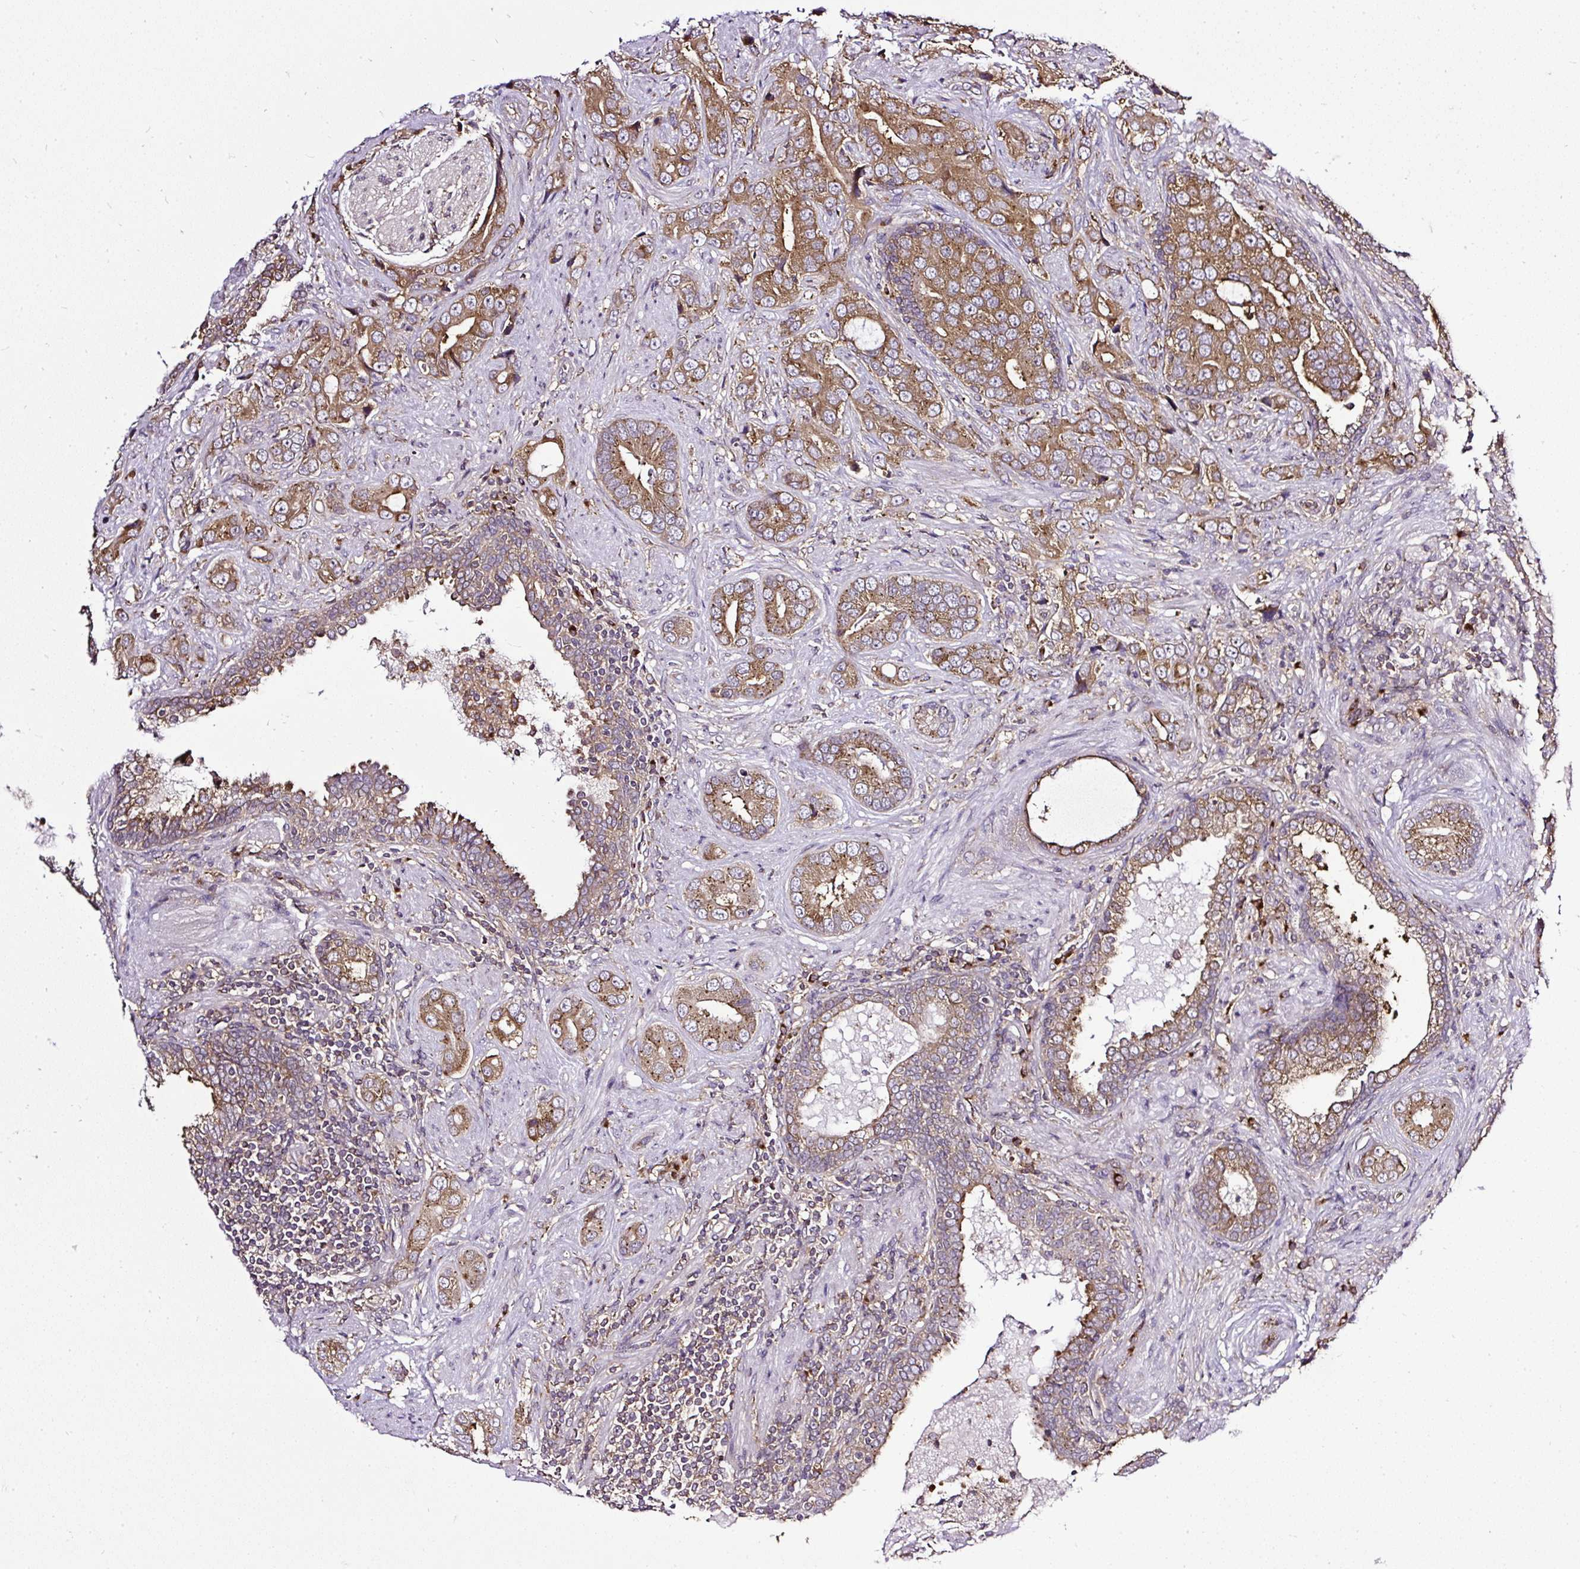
{"staining": {"intensity": "strong", "quantity": ">75%", "location": "cytoplasmic/membranous"}, "tissue": "prostate cancer", "cell_type": "Tumor cells", "image_type": "cancer", "snomed": [{"axis": "morphology", "description": "Adenocarcinoma, High grade"}, {"axis": "topography", "description": "Prostate"}], "caption": "Brown immunohistochemical staining in prostate cancer displays strong cytoplasmic/membranous positivity in approximately >75% of tumor cells. (Stains: DAB in brown, nuclei in blue, Microscopy: brightfield microscopy at high magnification).", "gene": "SMC4", "patient": {"sex": "male", "age": 55}}